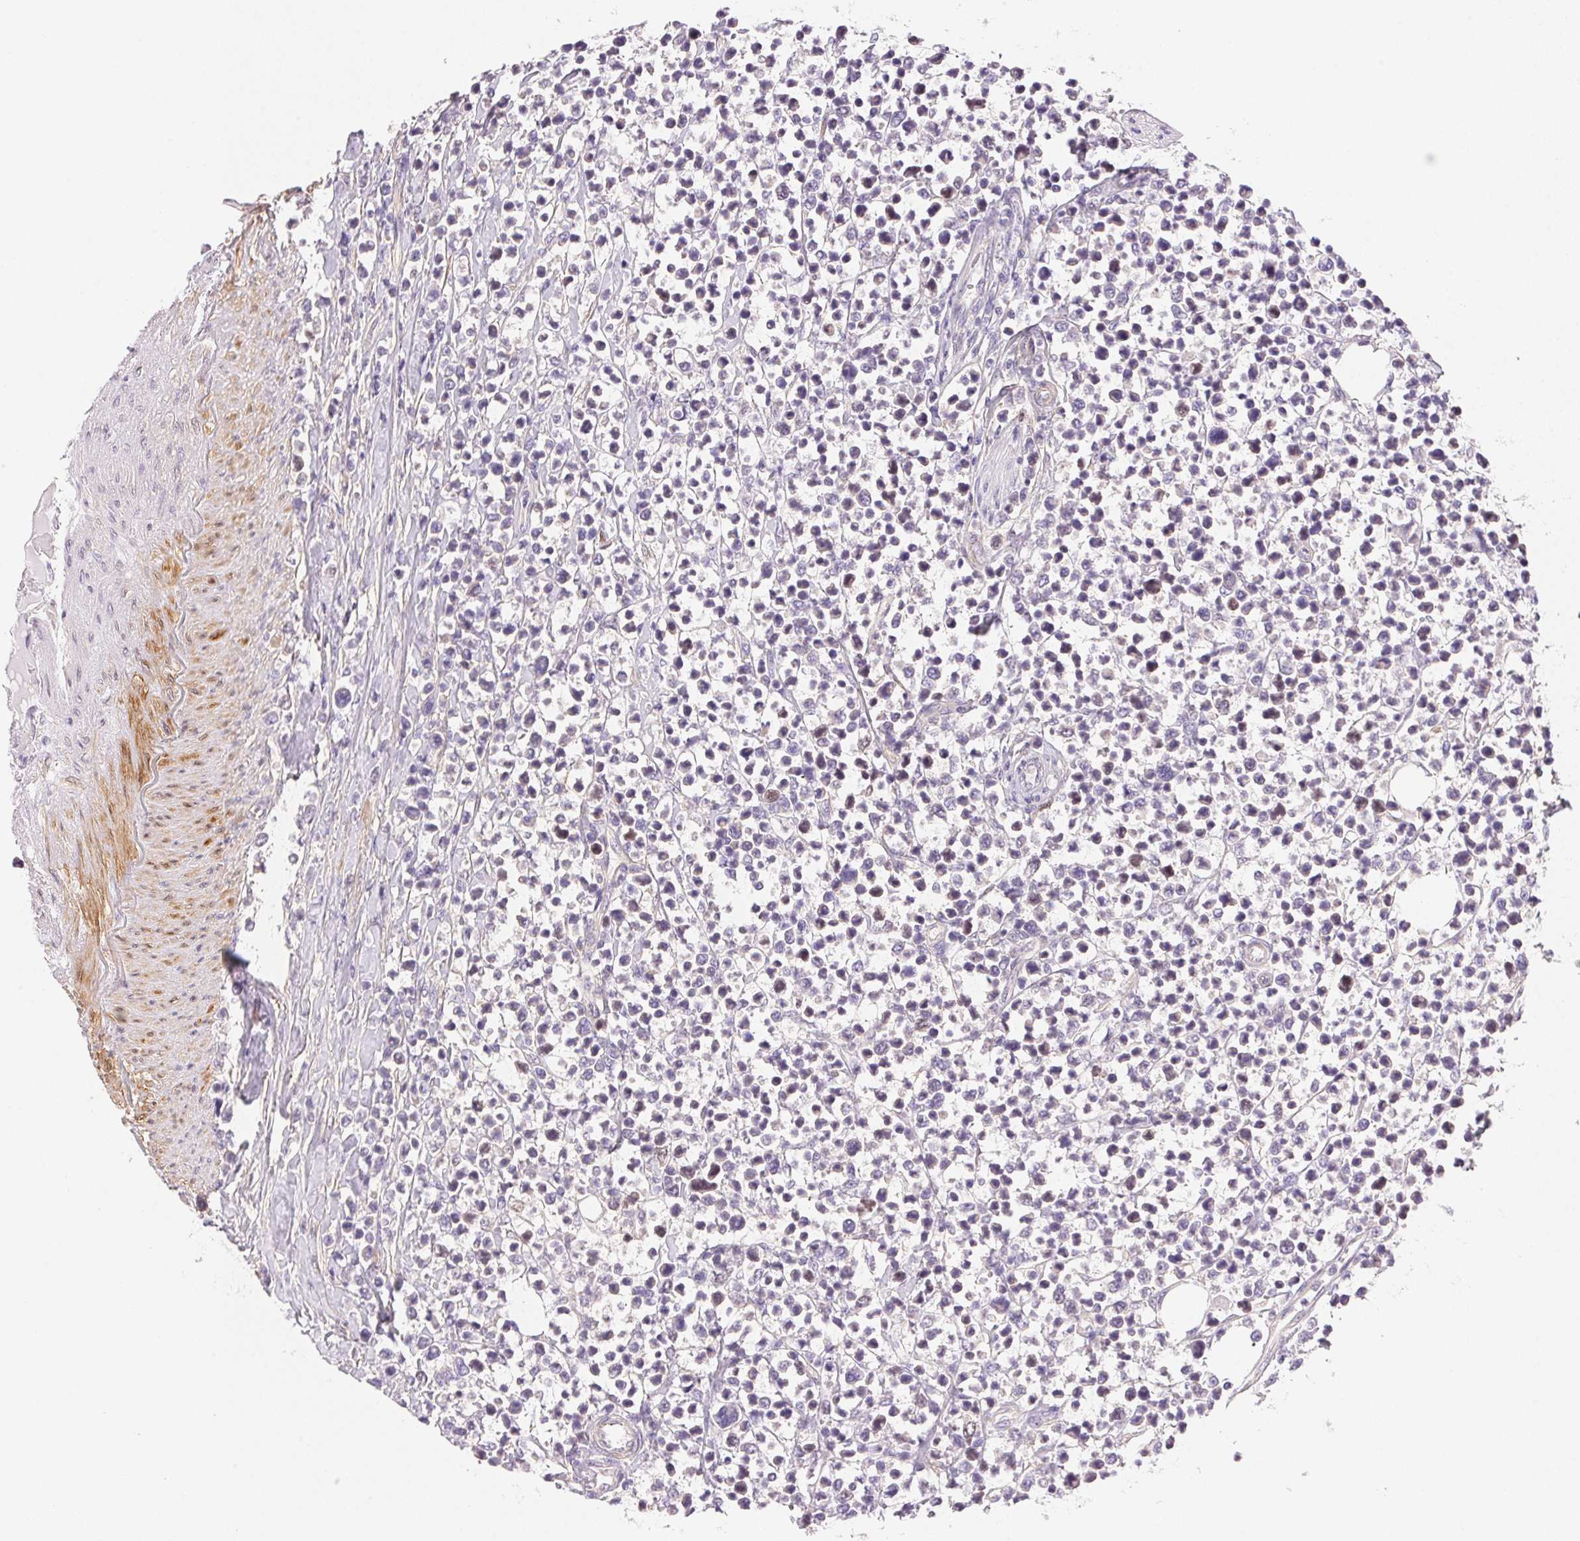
{"staining": {"intensity": "negative", "quantity": "none", "location": "none"}, "tissue": "lymphoma", "cell_type": "Tumor cells", "image_type": "cancer", "snomed": [{"axis": "morphology", "description": "Malignant lymphoma, non-Hodgkin's type, High grade"}, {"axis": "topography", "description": "Soft tissue"}], "caption": "This is an IHC image of lymphoma. There is no expression in tumor cells.", "gene": "SMTN", "patient": {"sex": "female", "age": 56}}